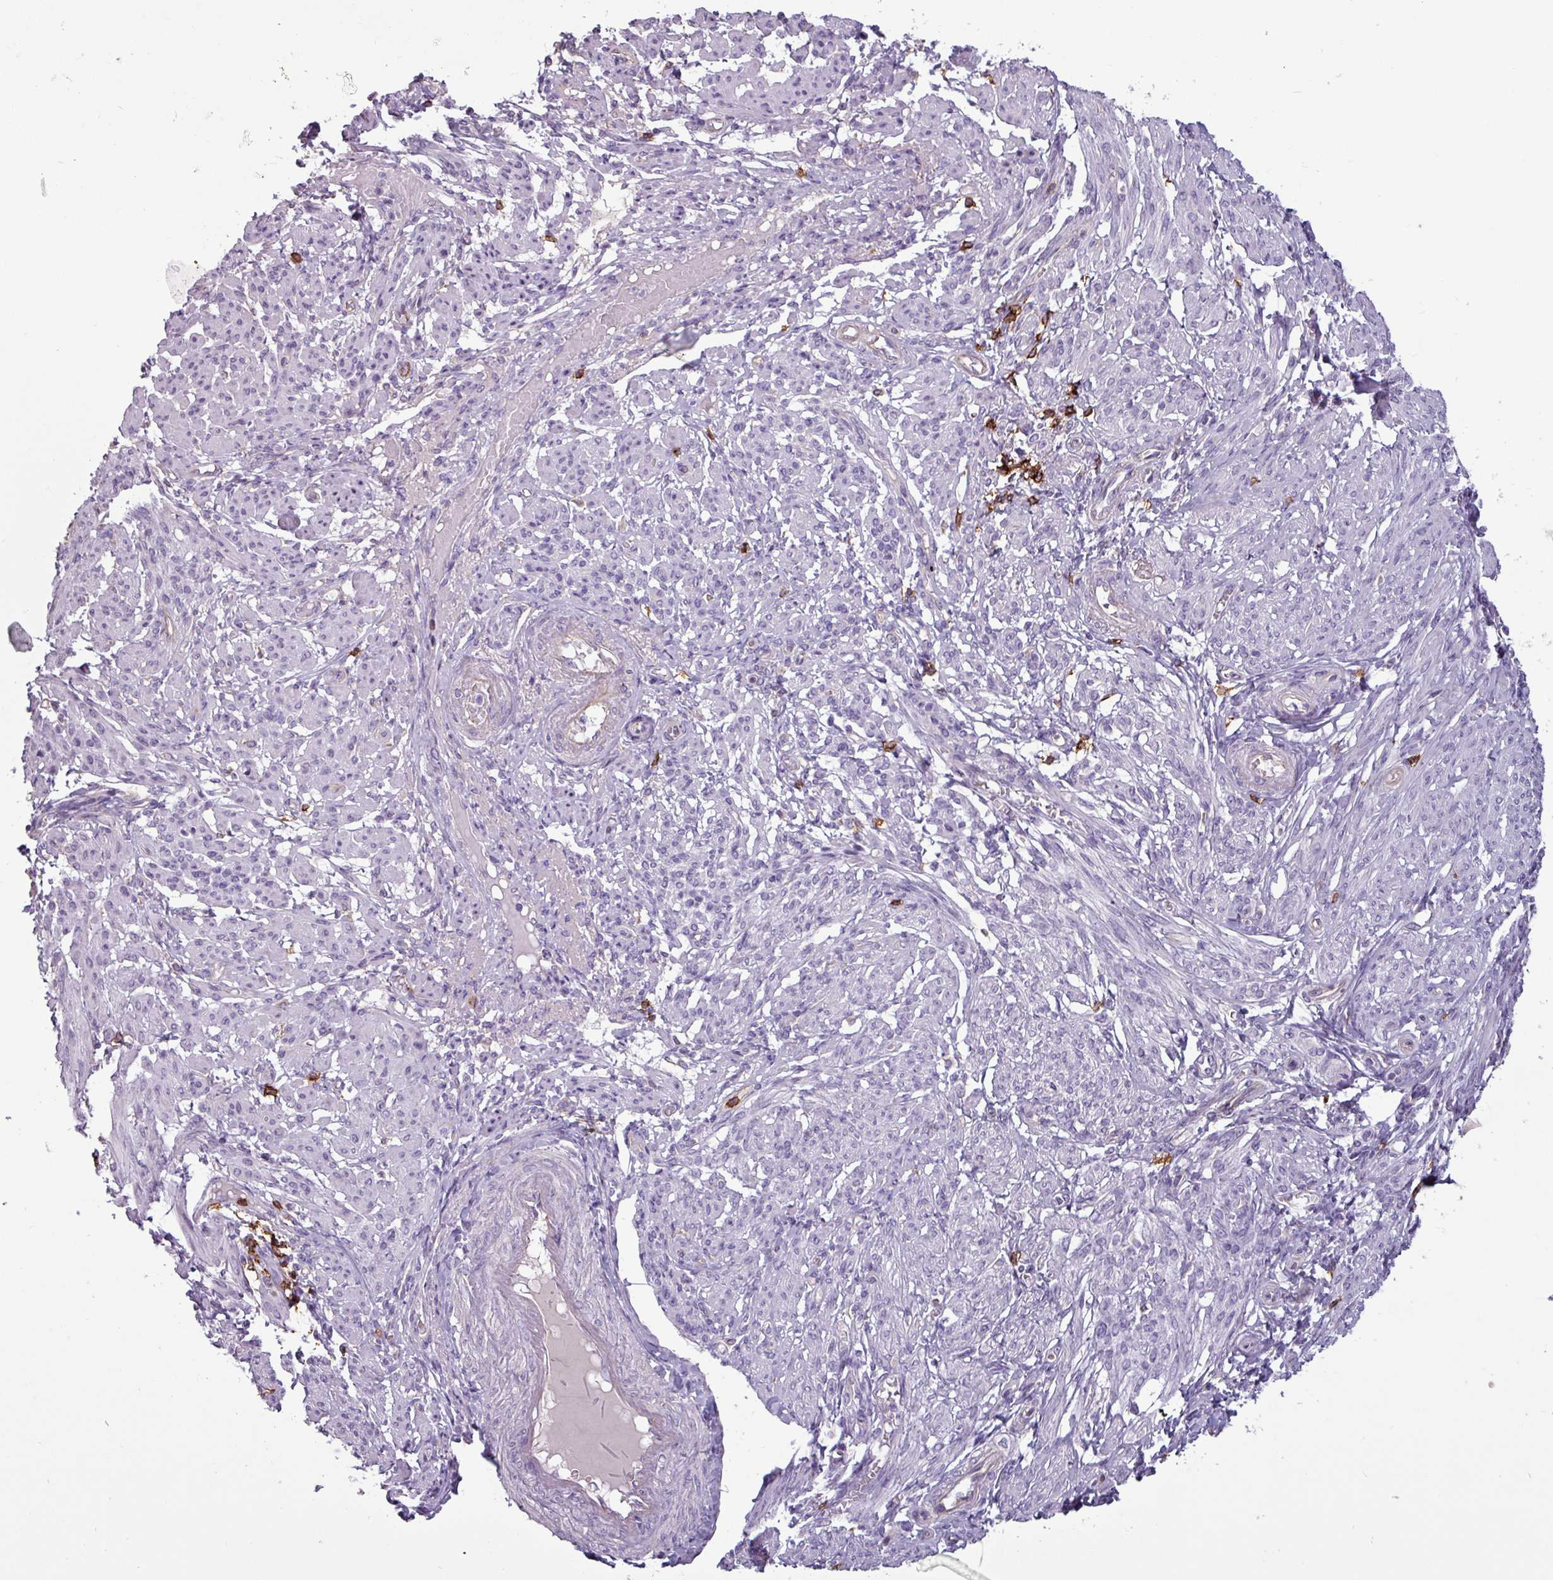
{"staining": {"intensity": "negative", "quantity": "none", "location": "none"}, "tissue": "smooth muscle", "cell_type": "Smooth muscle cells", "image_type": "normal", "snomed": [{"axis": "morphology", "description": "Normal tissue, NOS"}, {"axis": "topography", "description": "Smooth muscle"}], "caption": "Smooth muscle cells are negative for brown protein staining in normal smooth muscle. (Stains: DAB (3,3'-diaminobenzidine) IHC with hematoxylin counter stain, Microscopy: brightfield microscopy at high magnification).", "gene": "CD8A", "patient": {"sex": "female", "age": 39}}